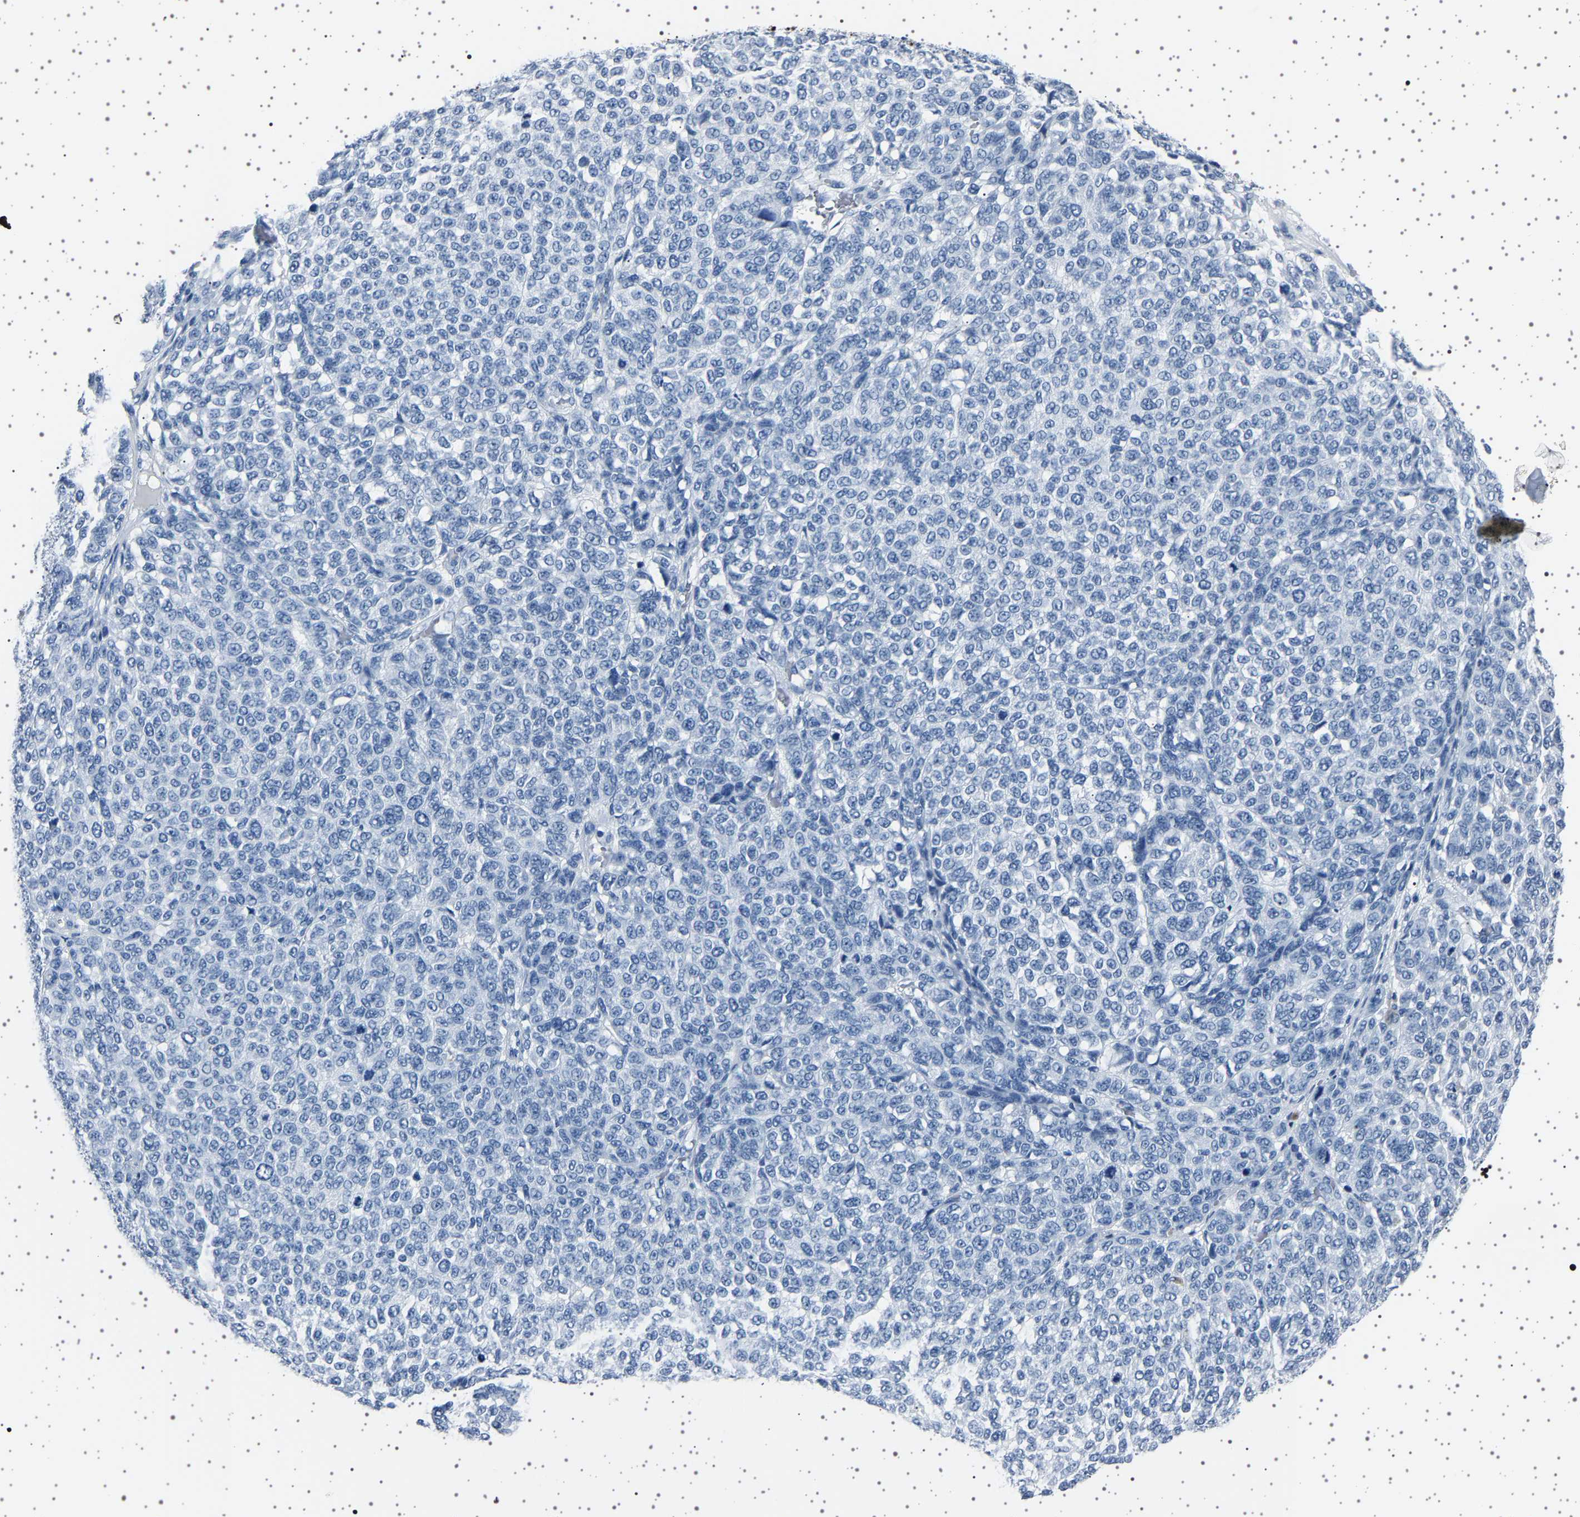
{"staining": {"intensity": "negative", "quantity": "none", "location": "none"}, "tissue": "melanoma", "cell_type": "Tumor cells", "image_type": "cancer", "snomed": [{"axis": "morphology", "description": "Malignant melanoma, NOS"}, {"axis": "topography", "description": "Skin"}], "caption": "An IHC histopathology image of malignant melanoma is shown. There is no staining in tumor cells of malignant melanoma.", "gene": "TFF3", "patient": {"sex": "male", "age": 59}}